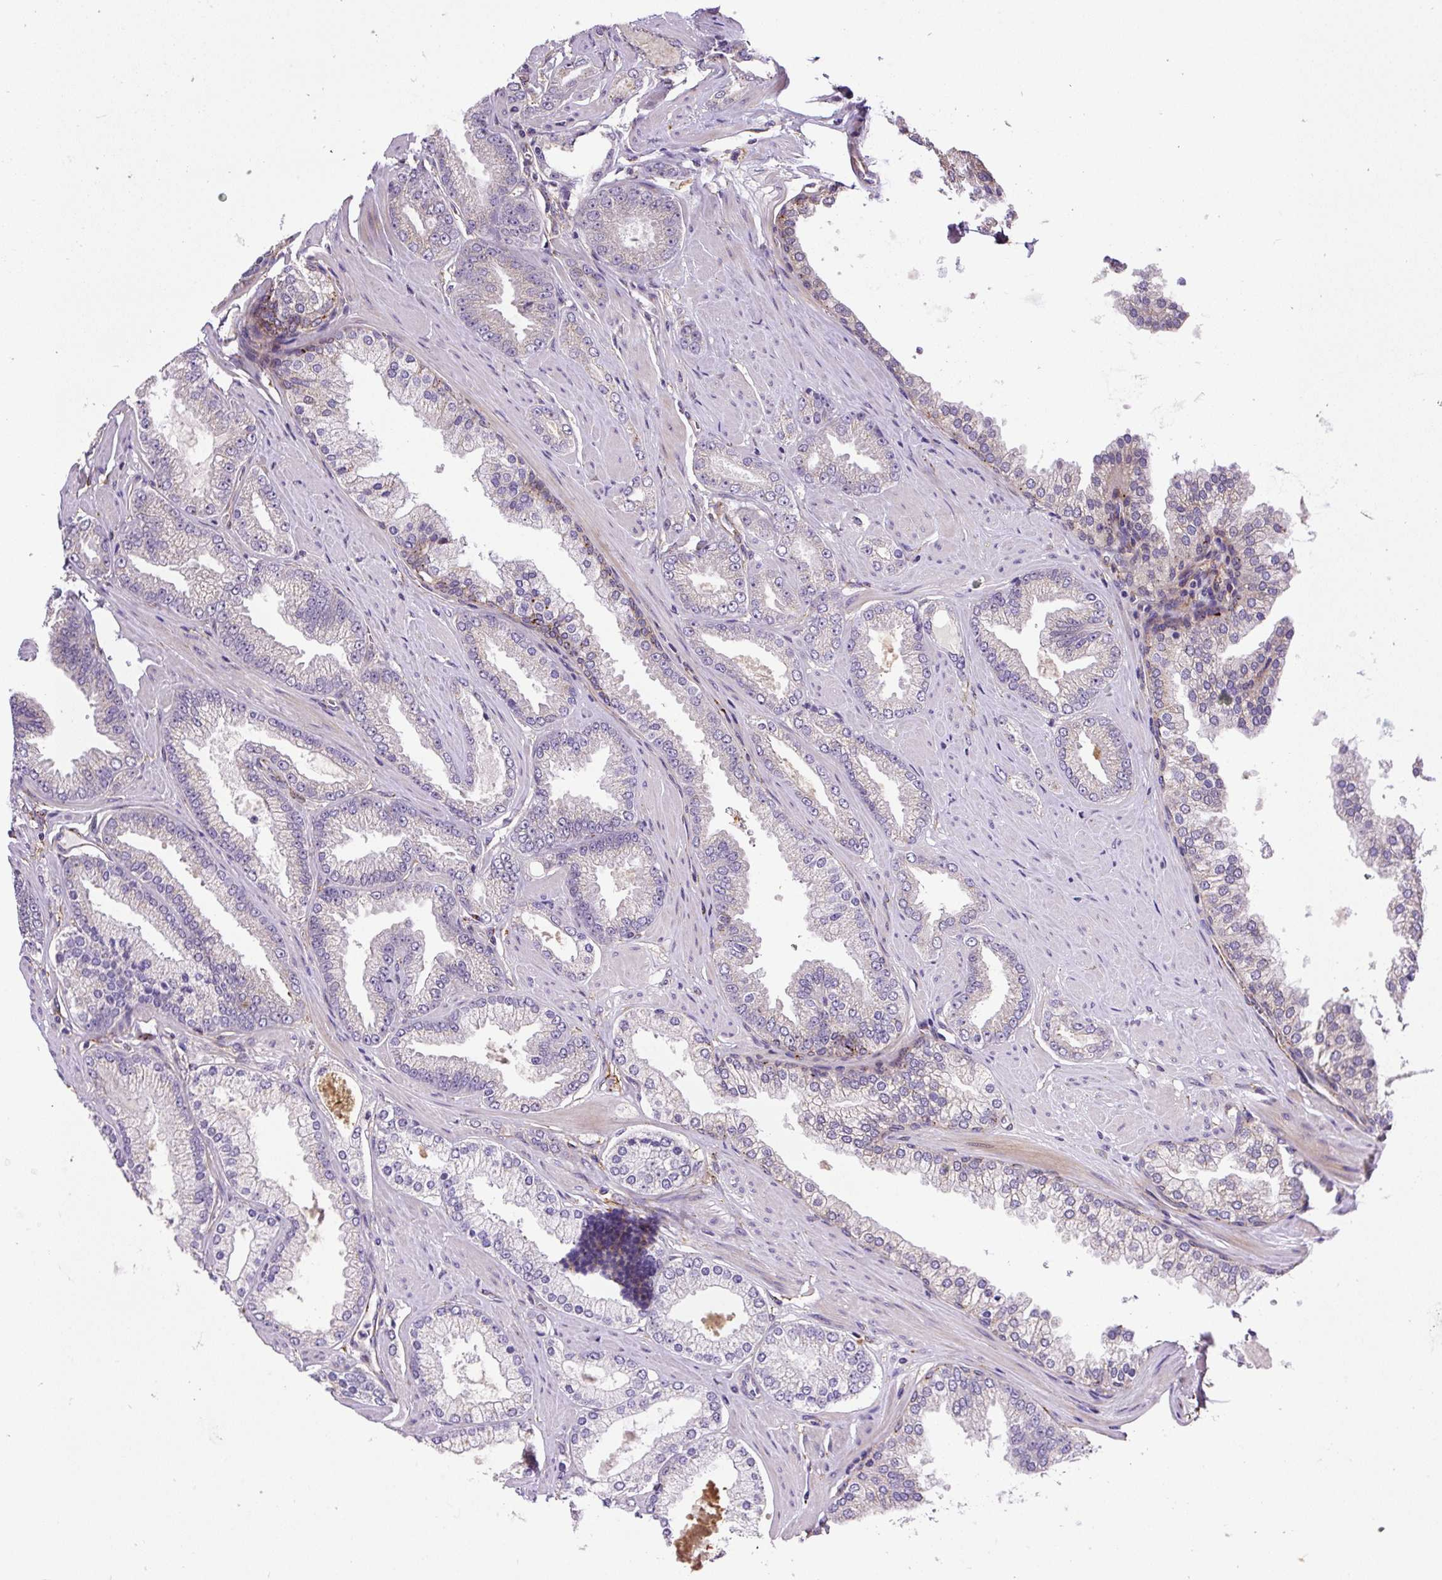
{"staining": {"intensity": "negative", "quantity": "none", "location": "none"}, "tissue": "prostate cancer", "cell_type": "Tumor cells", "image_type": "cancer", "snomed": [{"axis": "morphology", "description": "Adenocarcinoma, Low grade"}, {"axis": "topography", "description": "Prostate"}], "caption": "Prostate cancer (low-grade adenocarcinoma) stained for a protein using IHC exhibits no expression tumor cells.", "gene": "RNF170", "patient": {"sex": "male", "age": 42}}